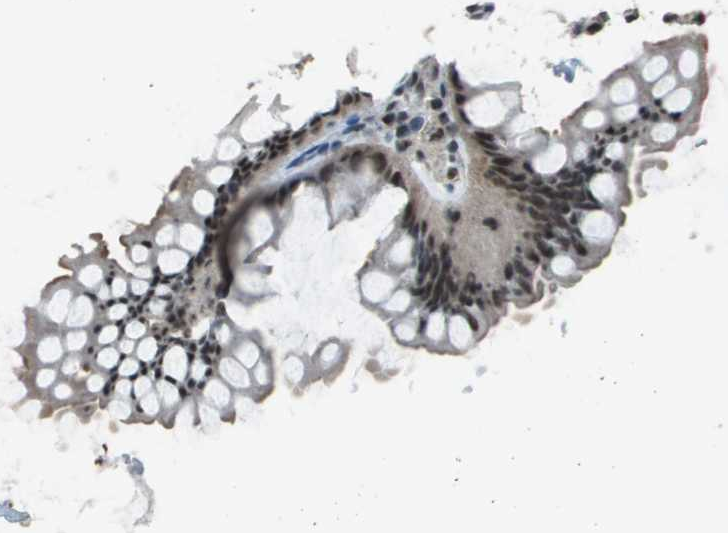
{"staining": {"intensity": "moderate", "quantity": ">75%", "location": "nuclear"}, "tissue": "colon", "cell_type": "Endothelial cells", "image_type": "normal", "snomed": [{"axis": "morphology", "description": "Normal tissue, NOS"}, {"axis": "topography", "description": "Colon"}], "caption": "A high-resolution photomicrograph shows immunohistochemistry (IHC) staining of normal colon, which reveals moderate nuclear staining in approximately >75% of endothelial cells.", "gene": "DEPDC1", "patient": {"sex": "female", "age": 55}}